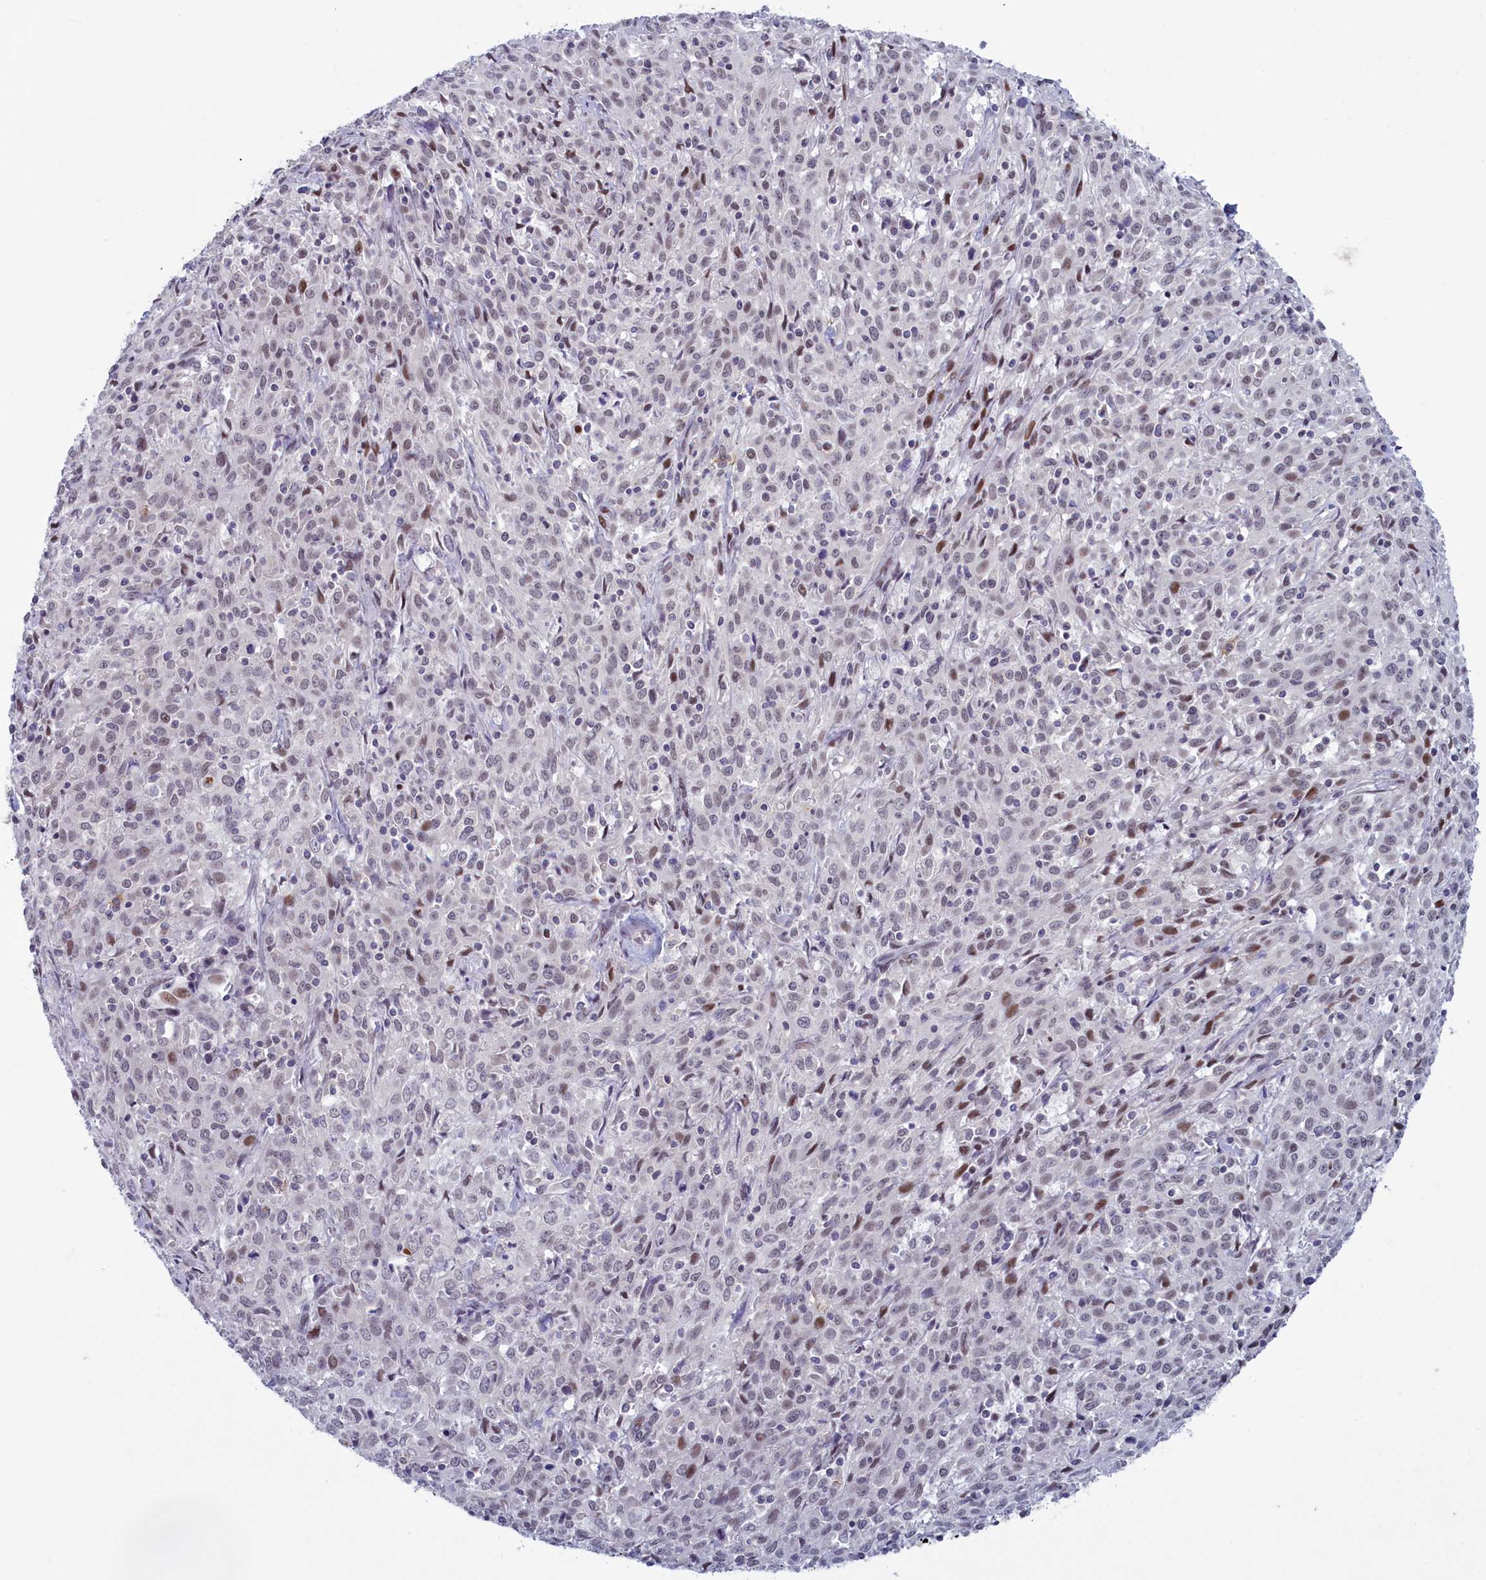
{"staining": {"intensity": "weak", "quantity": "<25%", "location": "nuclear"}, "tissue": "cervical cancer", "cell_type": "Tumor cells", "image_type": "cancer", "snomed": [{"axis": "morphology", "description": "Squamous cell carcinoma, NOS"}, {"axis": "topography", "description": "Cervix"}], "caption": "DAB (3,3'-diaminobenzidine) immunohistochemical staining of cervical cancer (squamous cell carcinoma) exhibits no significant staining in tumor cells.", "gene": "ATF7IP2", "patient": {"sex": "female", "age": 57}}